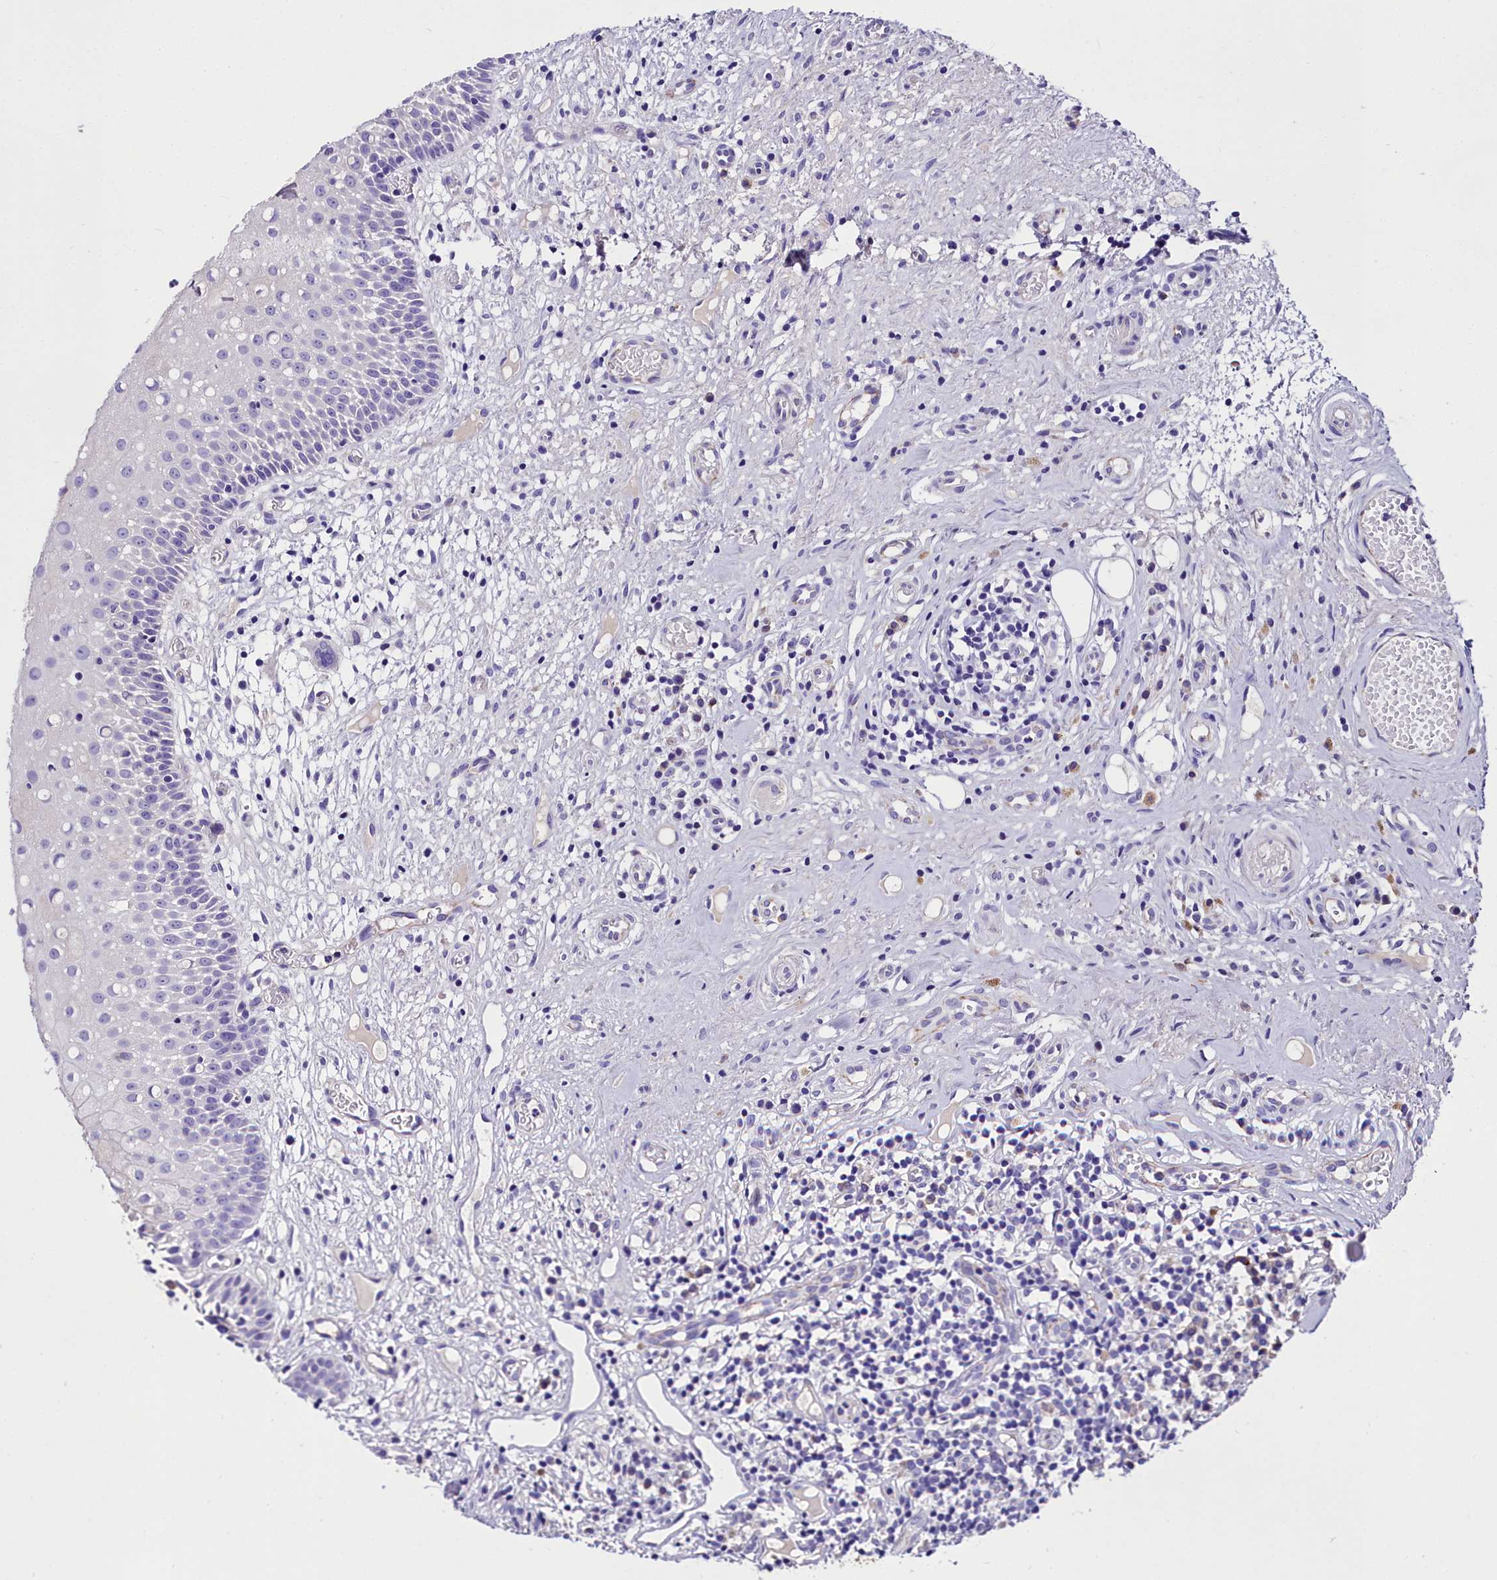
{"staining": {"intensity": "moderate", "quantity": "<25%", "location": "cytoplasmic/membranous"}, "tissue": "oral mucosa", "cell_type": "Squamous epithelial cells", "image_type": "normal", "snomed": [{"axis": "morphology", "description": "Normal tissue, NOS"}, {"axis": "topography", "description": "Oral tissue"}], "caption": "The histopathology image shows immunohistochemical staining of unremarkable oral mucosa. There is moderate cytoplasmic/membranous positivity is identified in about <25% of squamous epithelial cells.", "gene": "MS4A18", "patient": {"sex": "female", "age": 69}}